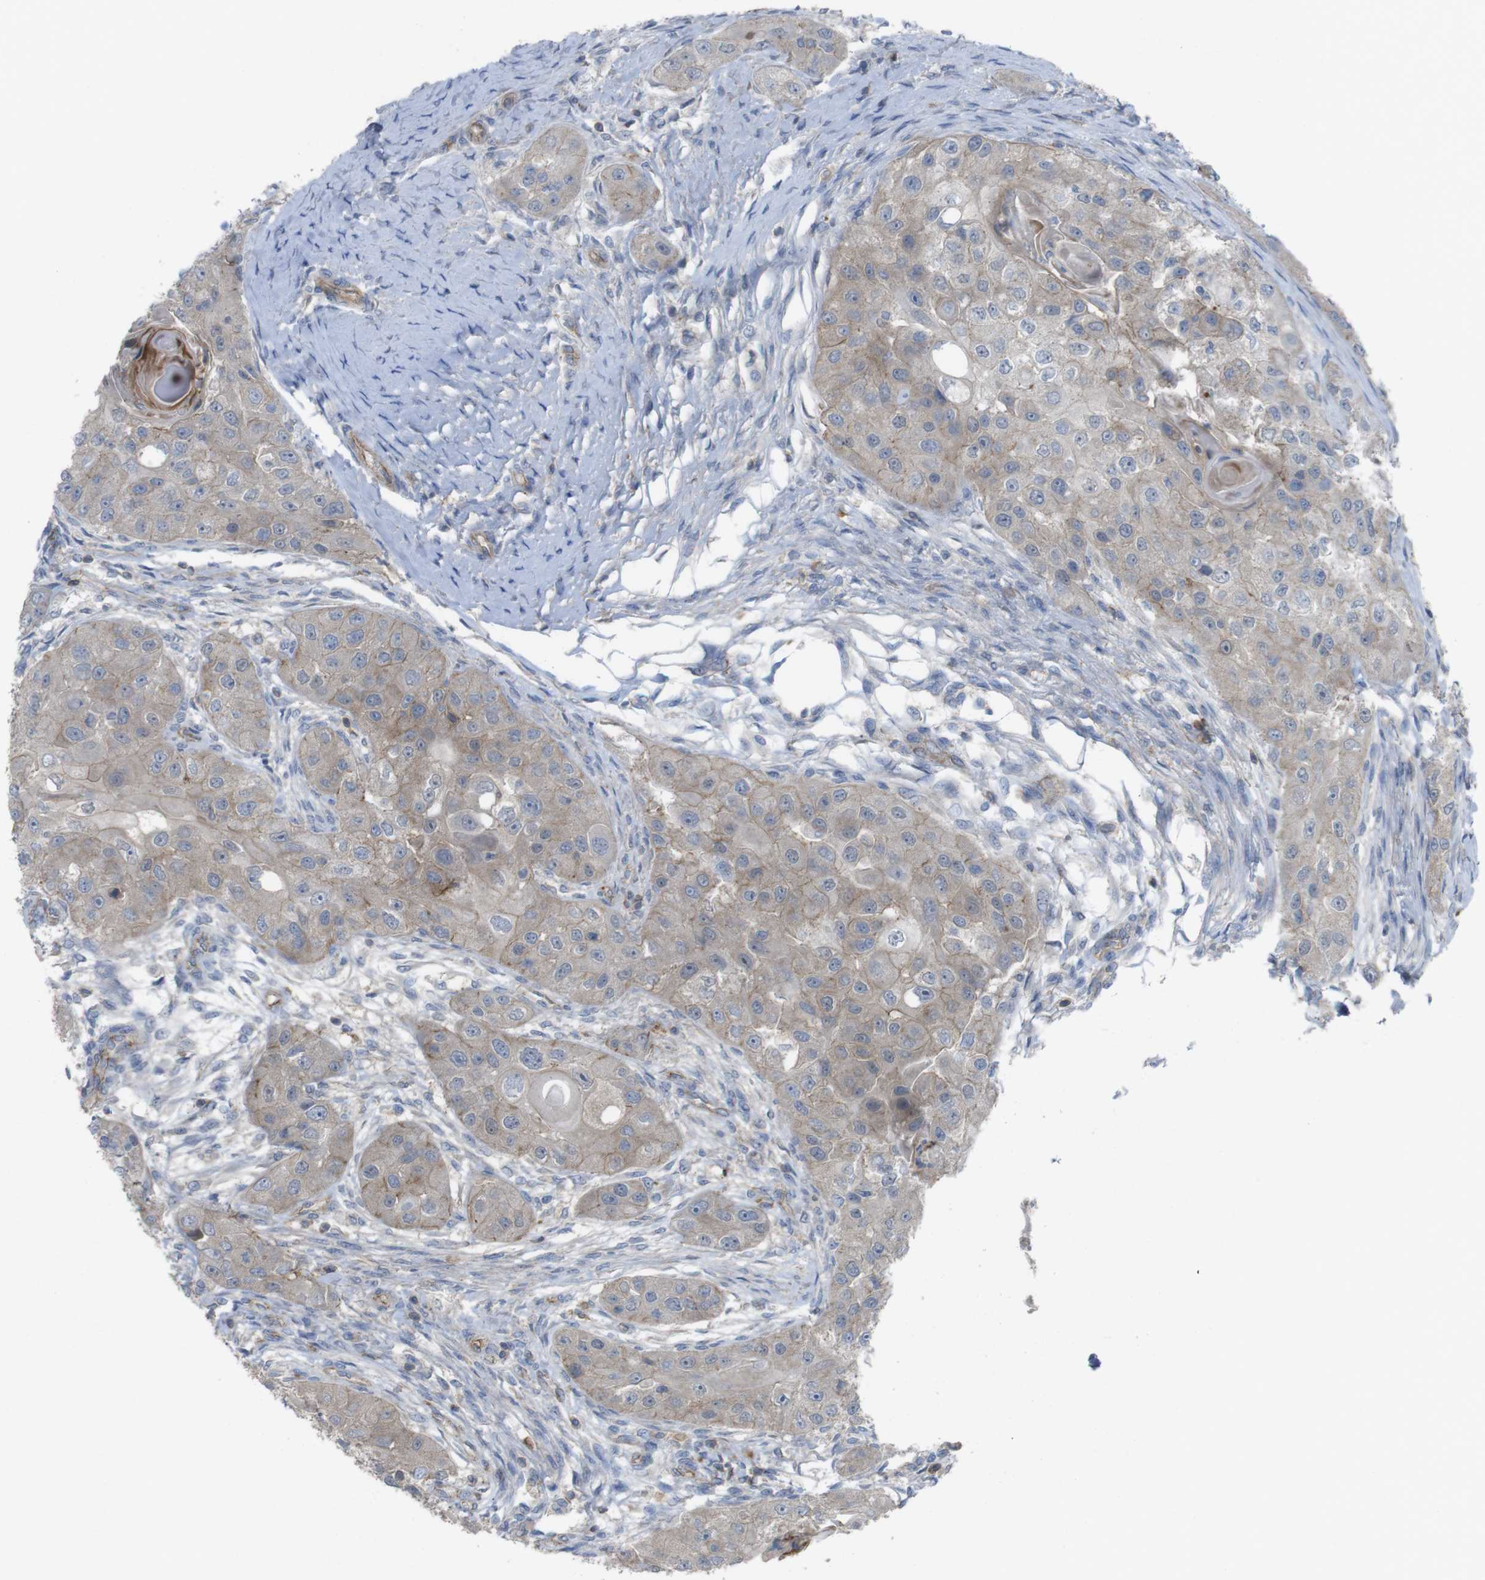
{"staining": {"intensity": "weak", "quantity": ">75%", "location": "cytoplasmic/membranous"}, "tissue": "head and neck cancer", "cell_type": "Tumor cells", "image_type": "cancer", "snomed": [{"axis": "morphology", "description": "Normal tissue, NOS"}, {"axis": "morphology", "description": "Squamous cell carcinoma, NOS"}, {"axis": "topography", "description": "Skeletal muscle"}, {"axis": "topography", "description": "Head-Neck"}], "caption": "Protein staining of squamous cell carcinoma (head and neck) tissue shows weak cytoplasmic/membranous expression in about >75% of tumor cells.", "gene": "PREX2", "patient": {"sex": "male", "age": 51}}